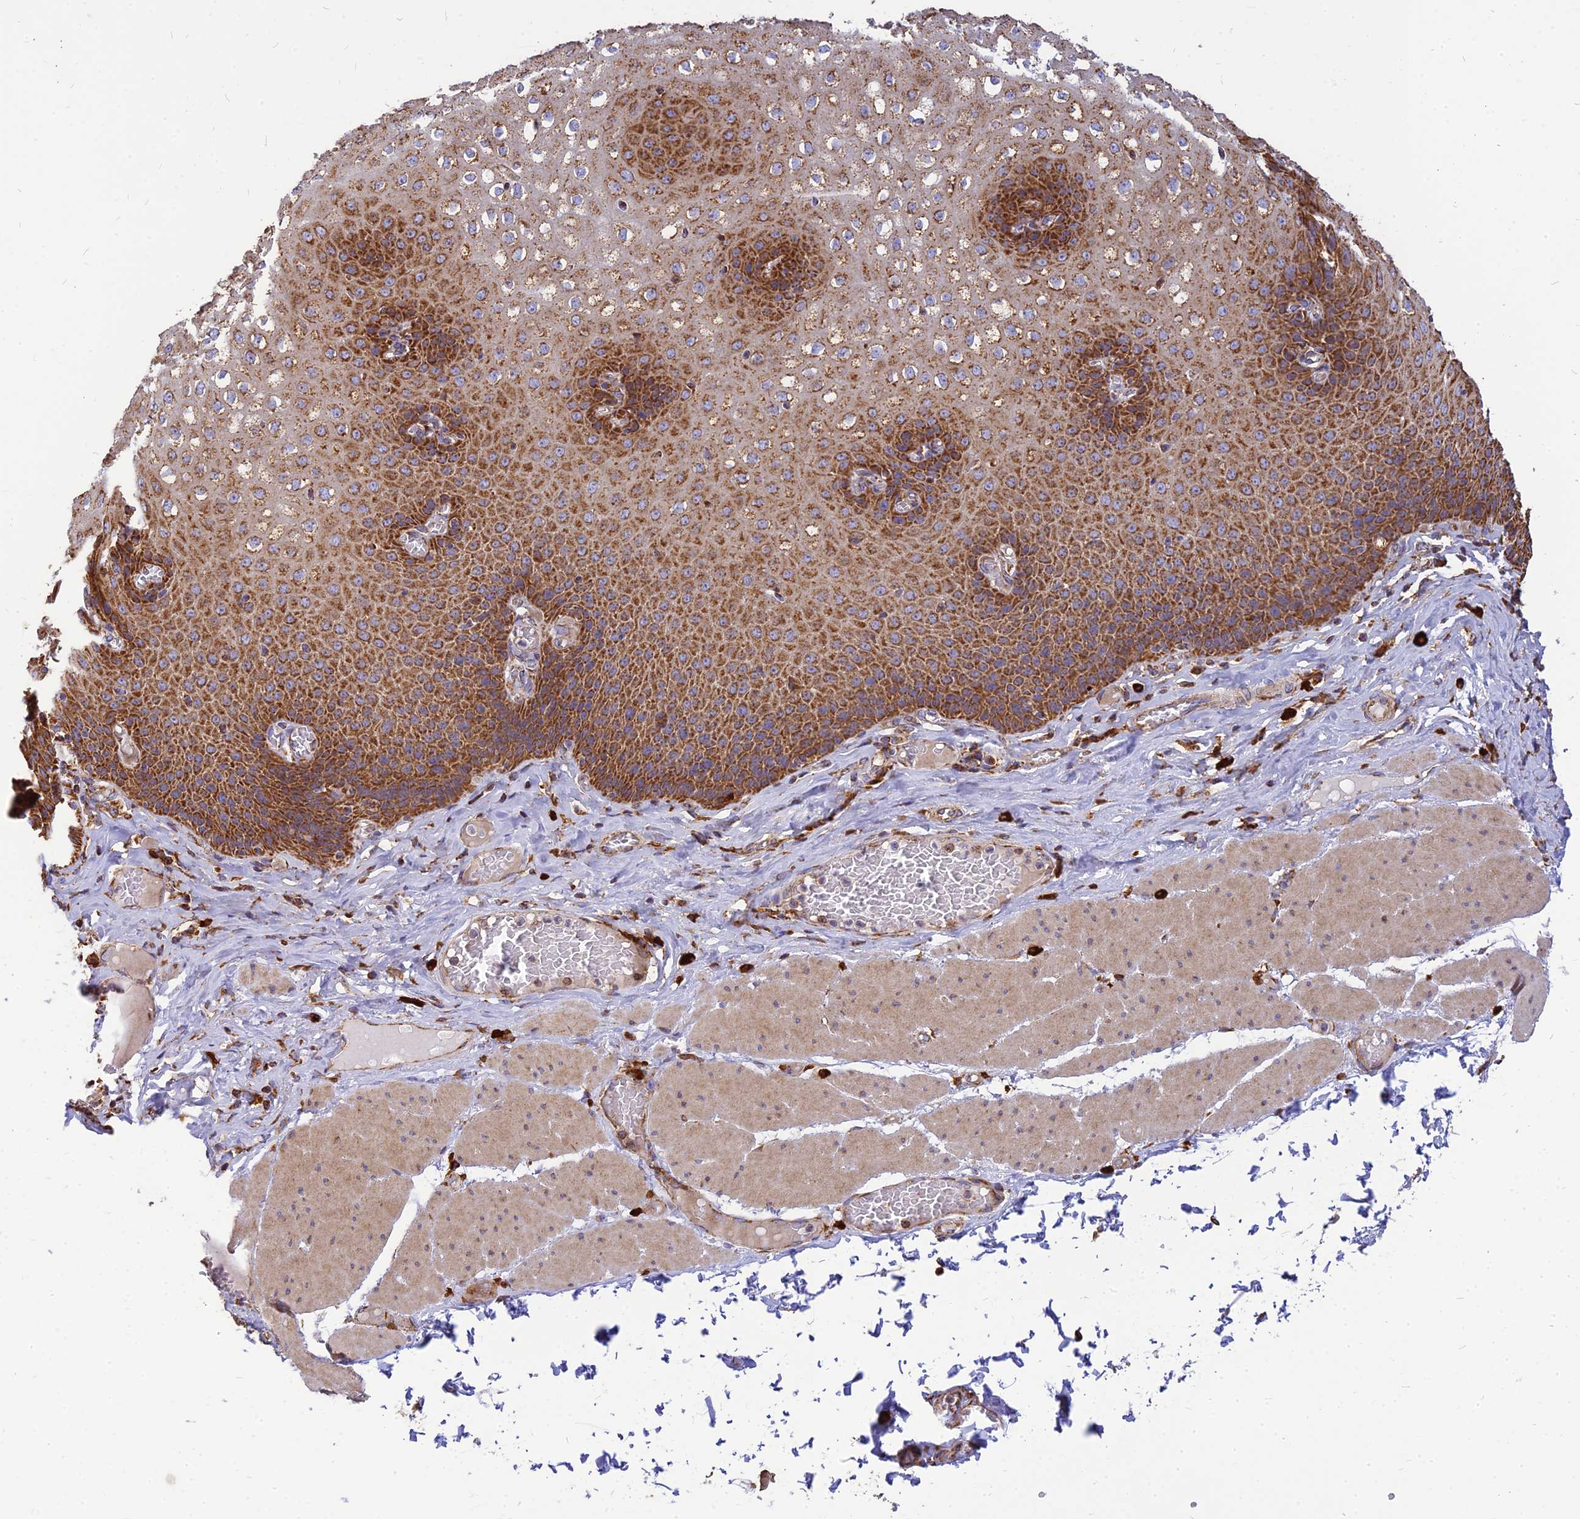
{"staining": {"intensity": "strong", "quantity": ">75%", "location": "cytoplasmic/membranous"}, "tissue": "esophagus", "cell_type": "Squamous epithelial cells", "image_type": "normal", "snomed": [{"axis": "morphology", "description": "Normal tissue, NOS"}, {"axis": "topography", "description": "Esophagus"}], "caption": "The image displays immunohistochemical staining of benign esophagus. There is strong cytoplasmic/membranous expression is present in approximately >75% of squamous epithelial cells.", "gene": "THUMPD2", "patient": {"sex": "male", "age": 60}}